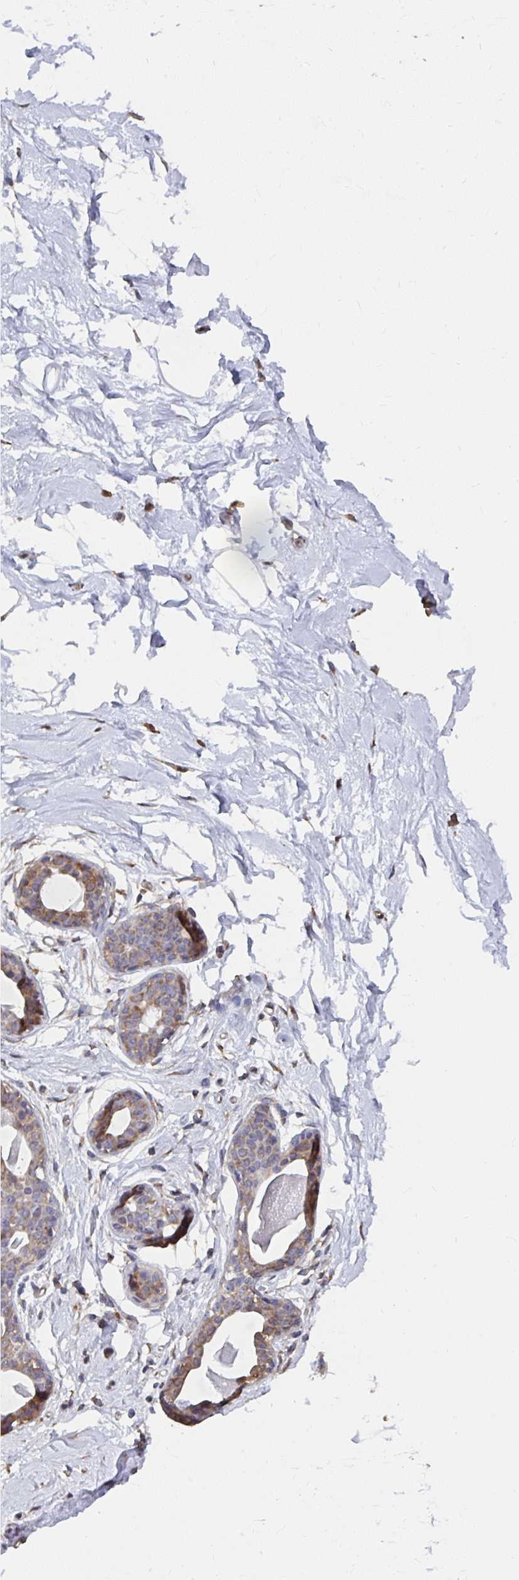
{"staining": {"intensity": "negative", "quantity": "none", "location": "none"}, "tissue": "breast", "cell_type": "Adipocytes", "image_type": "normal", "snomed": [{"axis": "morphology", "description": "Normal tissue, NOS"}, {"axis": "topography", "description": "Breast"}], "caption": "The immunohistochemistry (IHC) histopathology image has no significant staining in adipocytes of breast.", "gene": "SYNCRIP", "patient": {"sex": "female", "age": 45}}